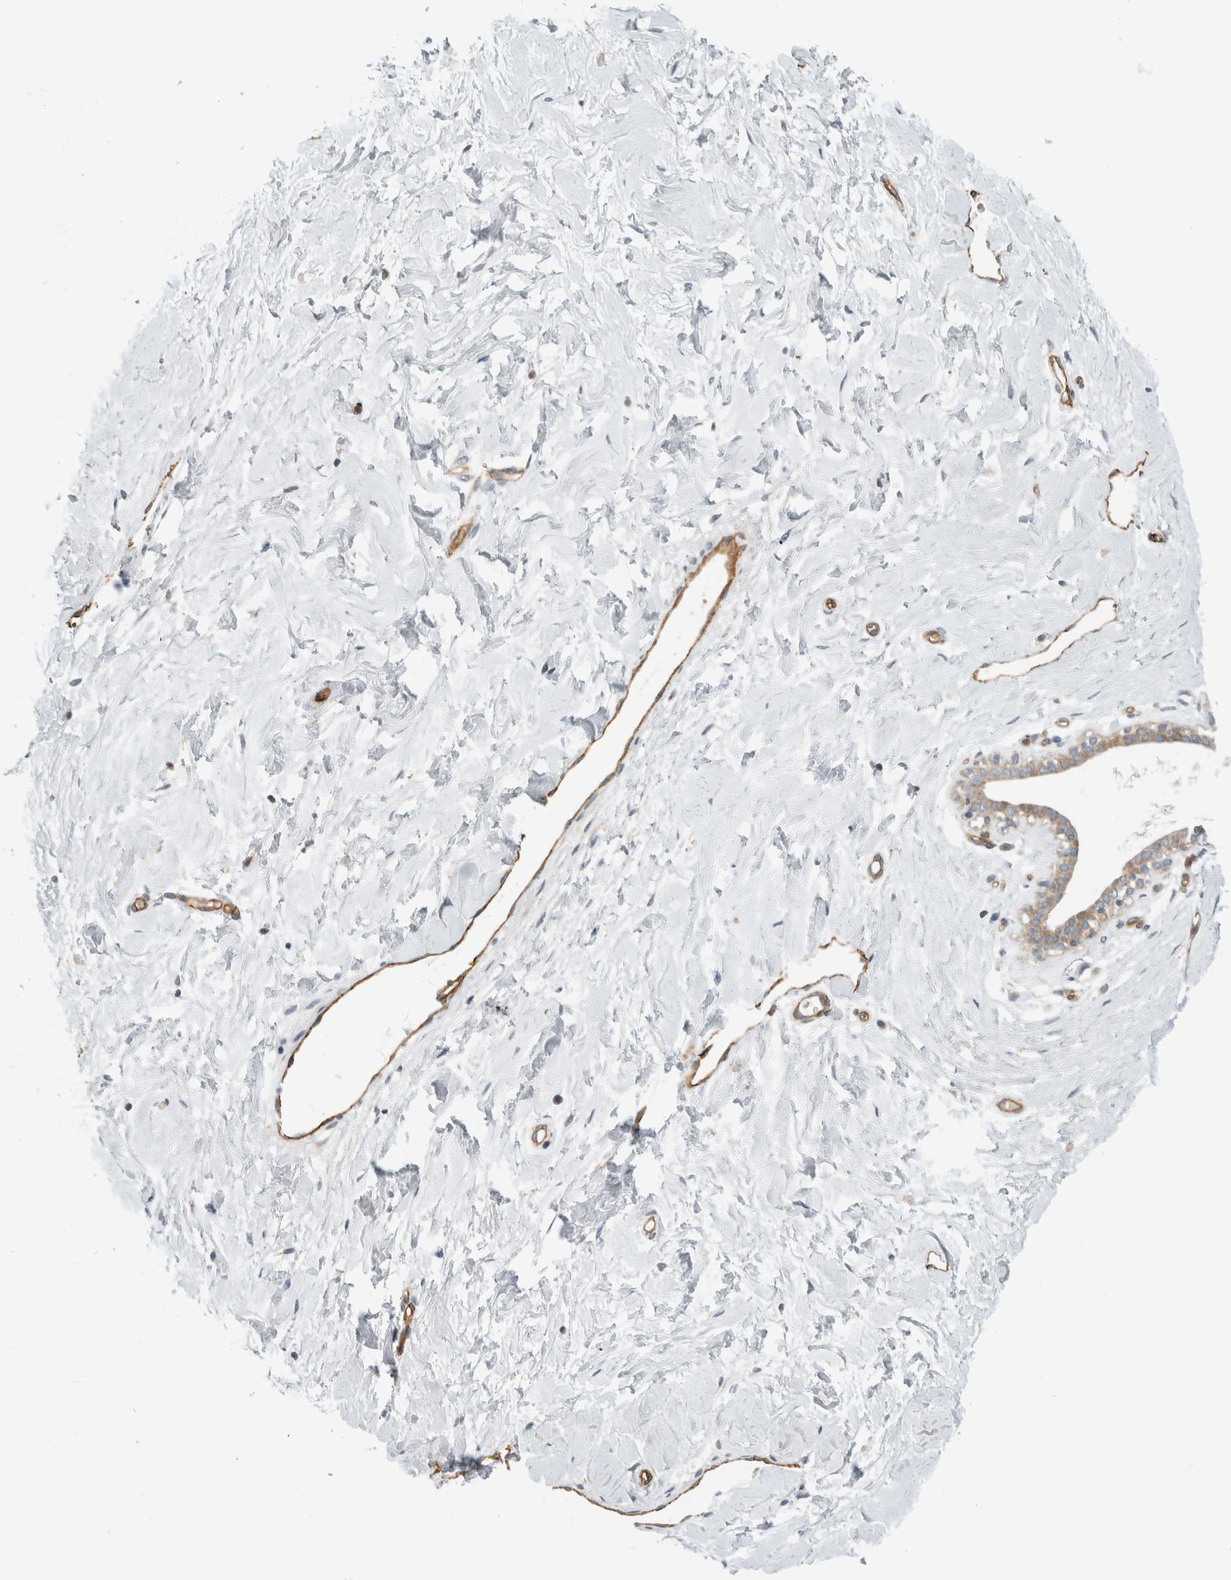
{"staining": {"intensity": "negative", "quantity": "none", "location": "none"}, "tissue": "breast", "cell_type": "Adipocytes", "image_type": "normal", "snomed": [{"axis": "morphology", "description": "Normal tissue, NOS"}, {"axis": "morphology", "description": "Adenoma, NOS"}, {"axis": "topography", "description": "Breast"}], "caption": "Image shows no significant protein expression in adipocytes of normal breast. (DAB immunohistochemistry with hematoxylin counter stain).", "gene": "KPNA5", "patient": {"sex": "female", "age": 23}}